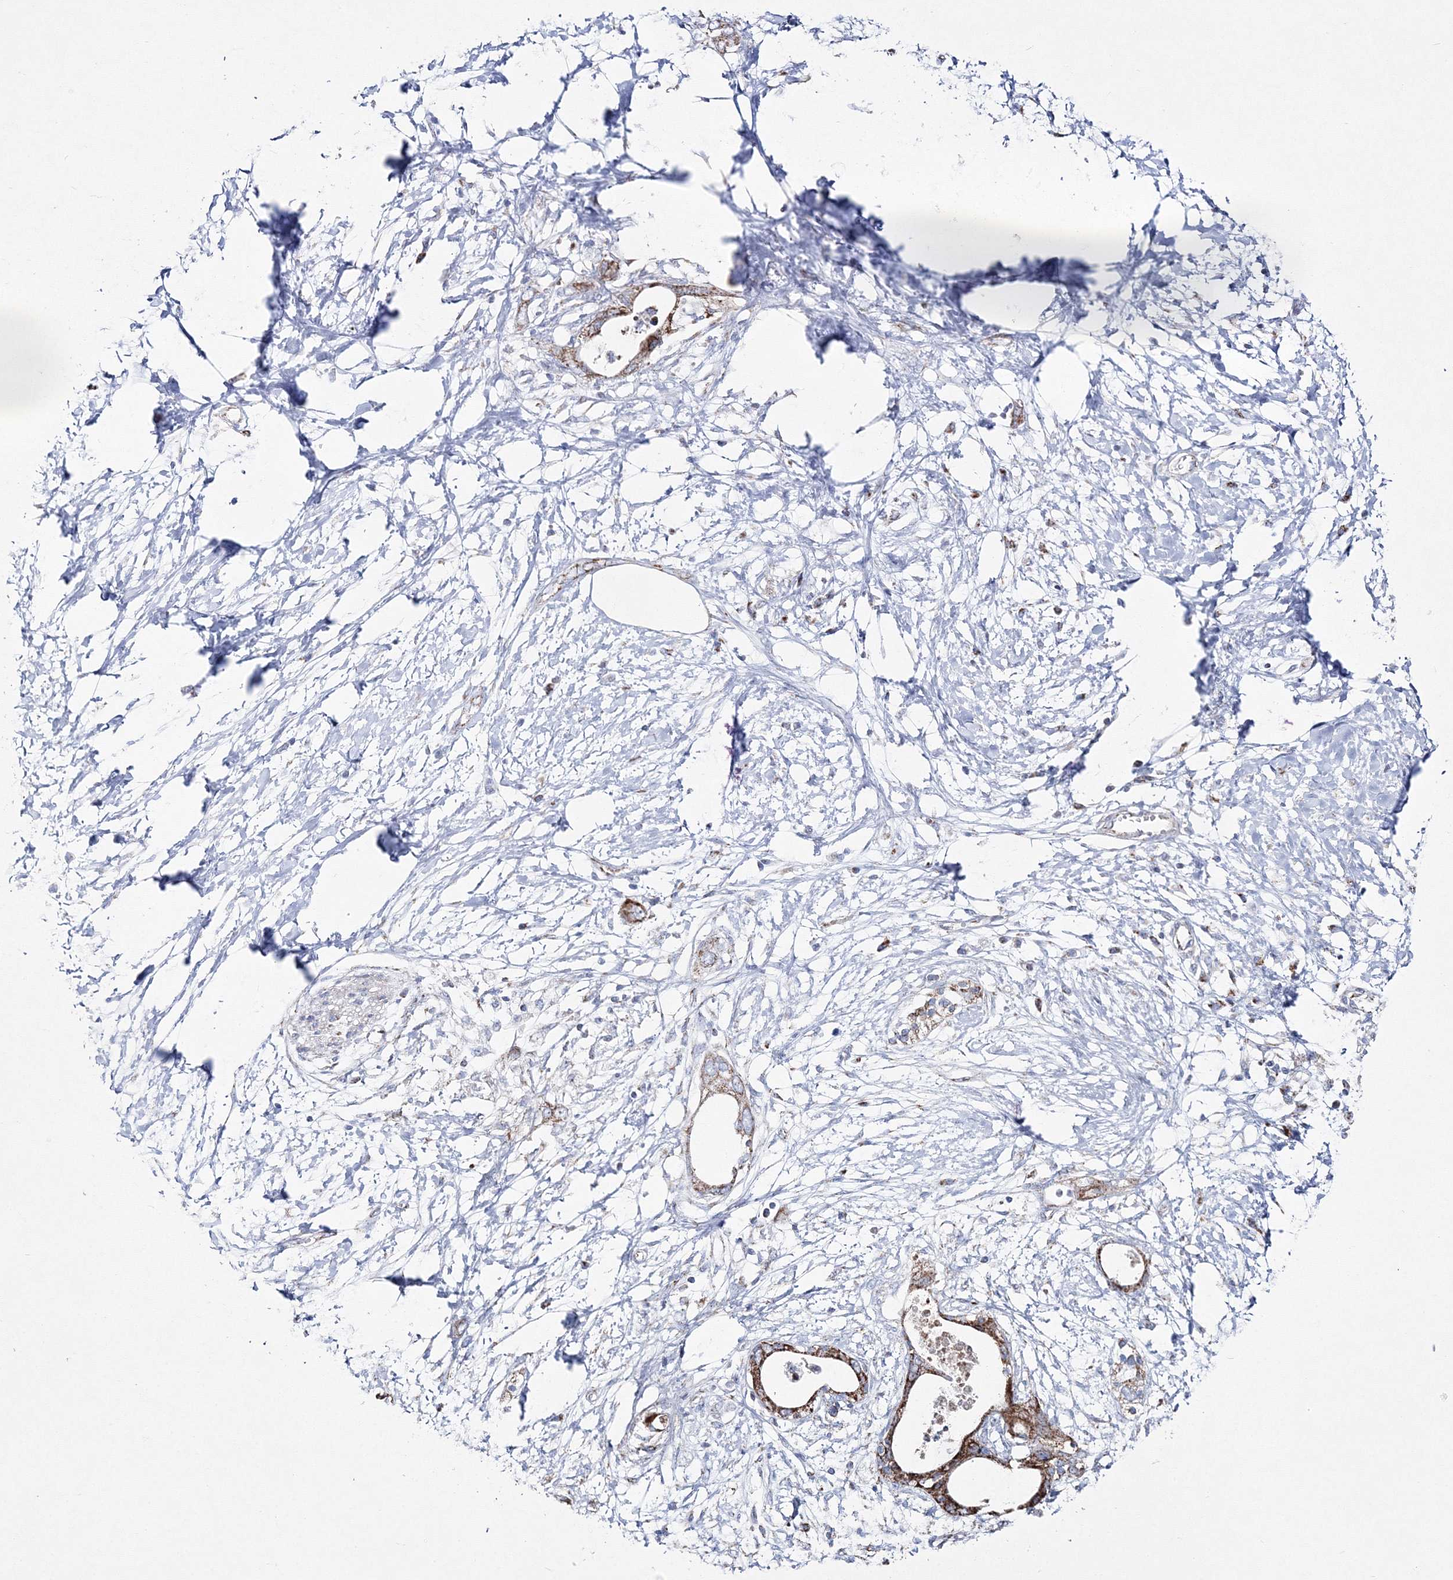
{"staining": {"intensity": "moderate", "quantity": ">75%", "location": "cytoplasmic/membranous"}, "tissue": "pancreatic cancer", "cell_type": "Tumor cells", "image_type": "cancer", "snomed": [{"axis": "morphology", "description": "Normal tissue, NOS"}, {"axis": "morphology", "description": "Adenocarcinoma, NOS"}, {"axis": "topography", "description": "Pancreas"}, {"axis": "topography", "description": "Peripheral nerve tissue"}], "caption": "This image demonstrates IHC staining of pancreatic adenocarcinoma, with medium moderate cytoplasmic/membranous staining in approximately >75% of tumor cells.", "gene": "HIBCH", "patient": {"sex": "male", "age": 59}}